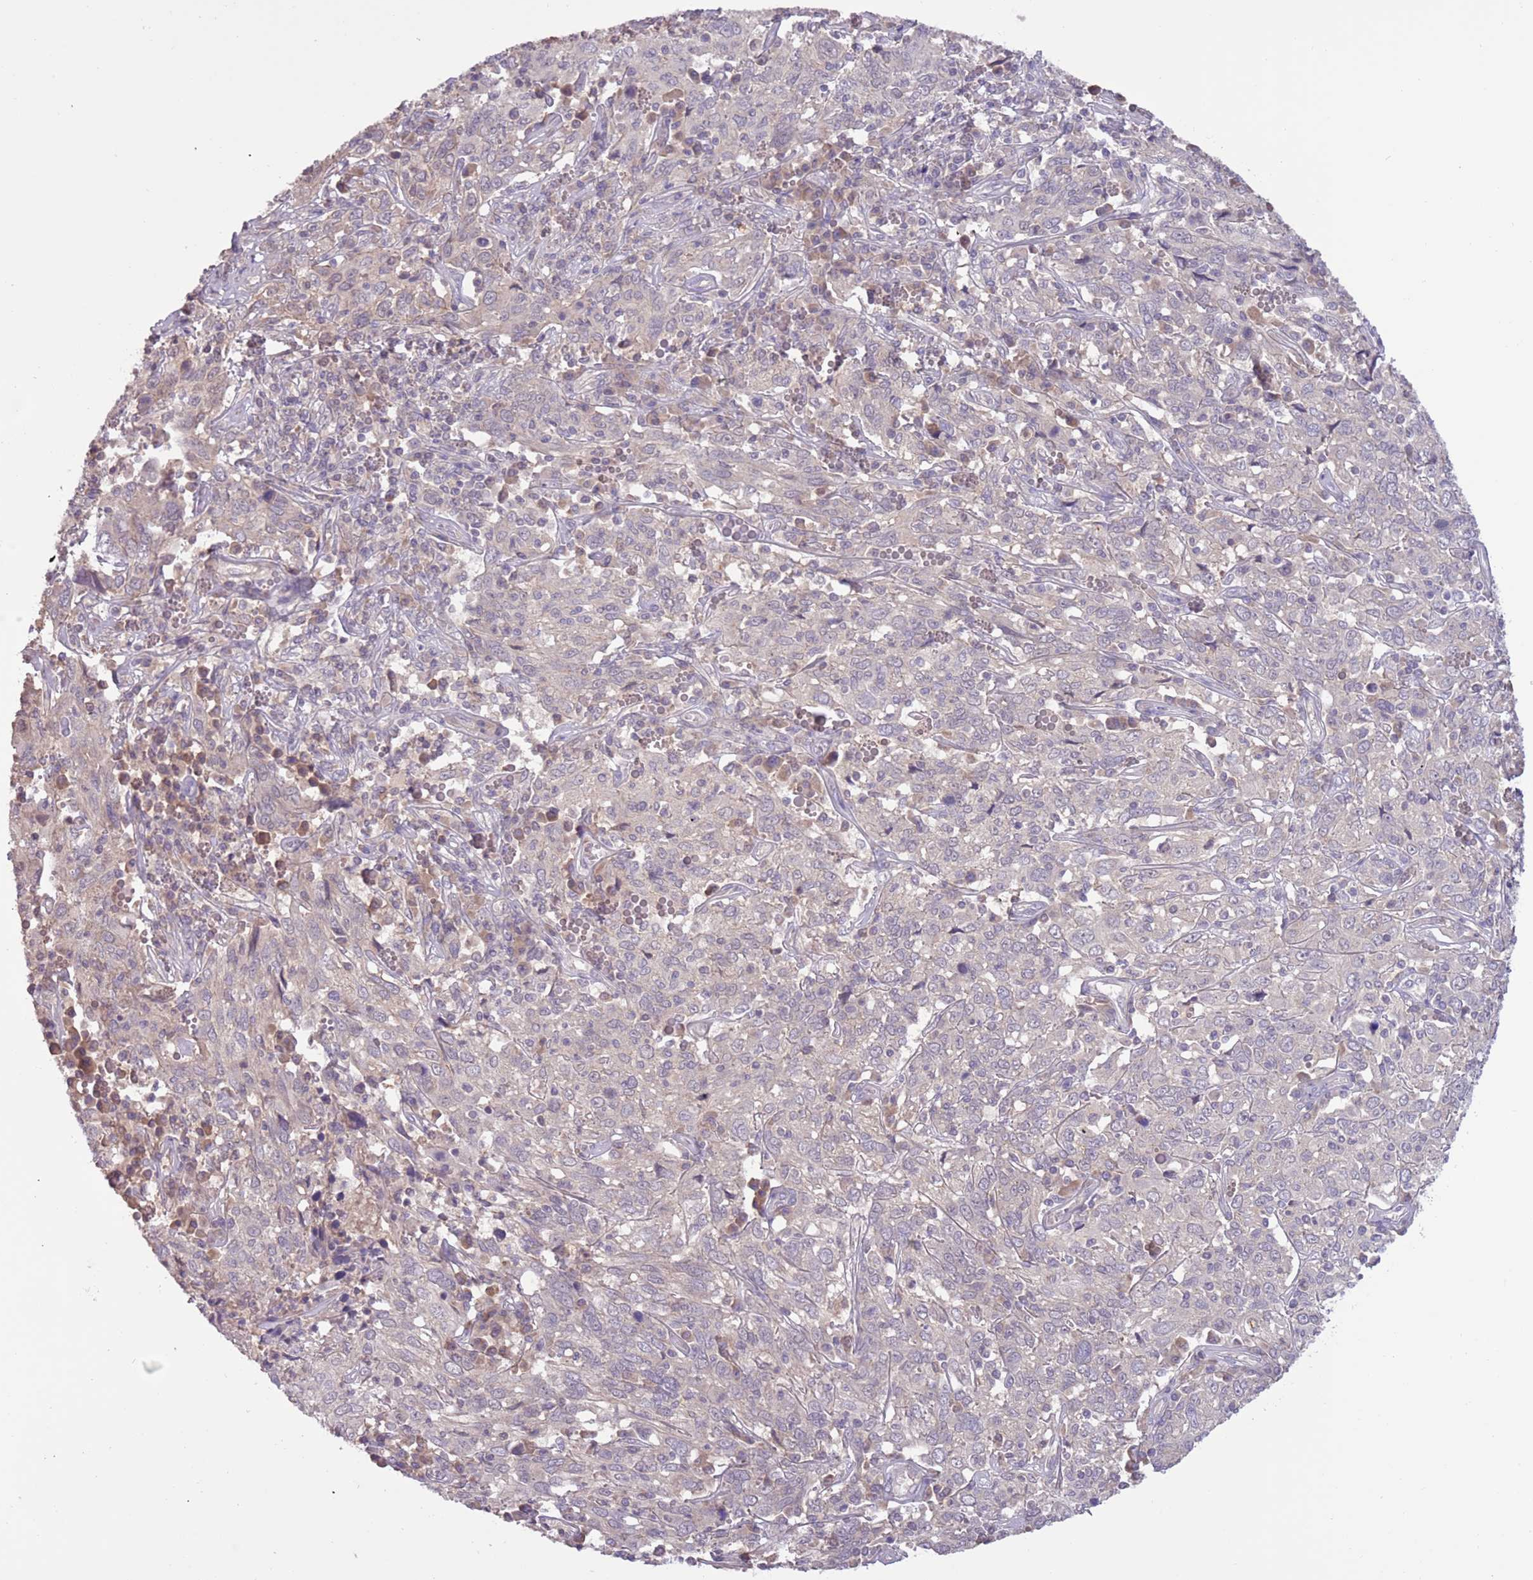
{"staining": {"intensity": "negative", "quantity": "none", "location": "none"}, "tissue": "cervical cancer", "cell_type": "Tumor cells", "image_type": "cancer", "snomed": [{"axis": "morphology", "description": "Squamous cell carcinoma, NOS"}, {"axis": "topography", "description": "Cervix"}], "caption": "Photomicrograph shows no protein staining in tumor cells of cervical cancer (squamous cell carcinoma) tissue. Nuclei are stained in blue.", "gene": "SHROOM3", "patient": {"sex": "female", "age": 46}}